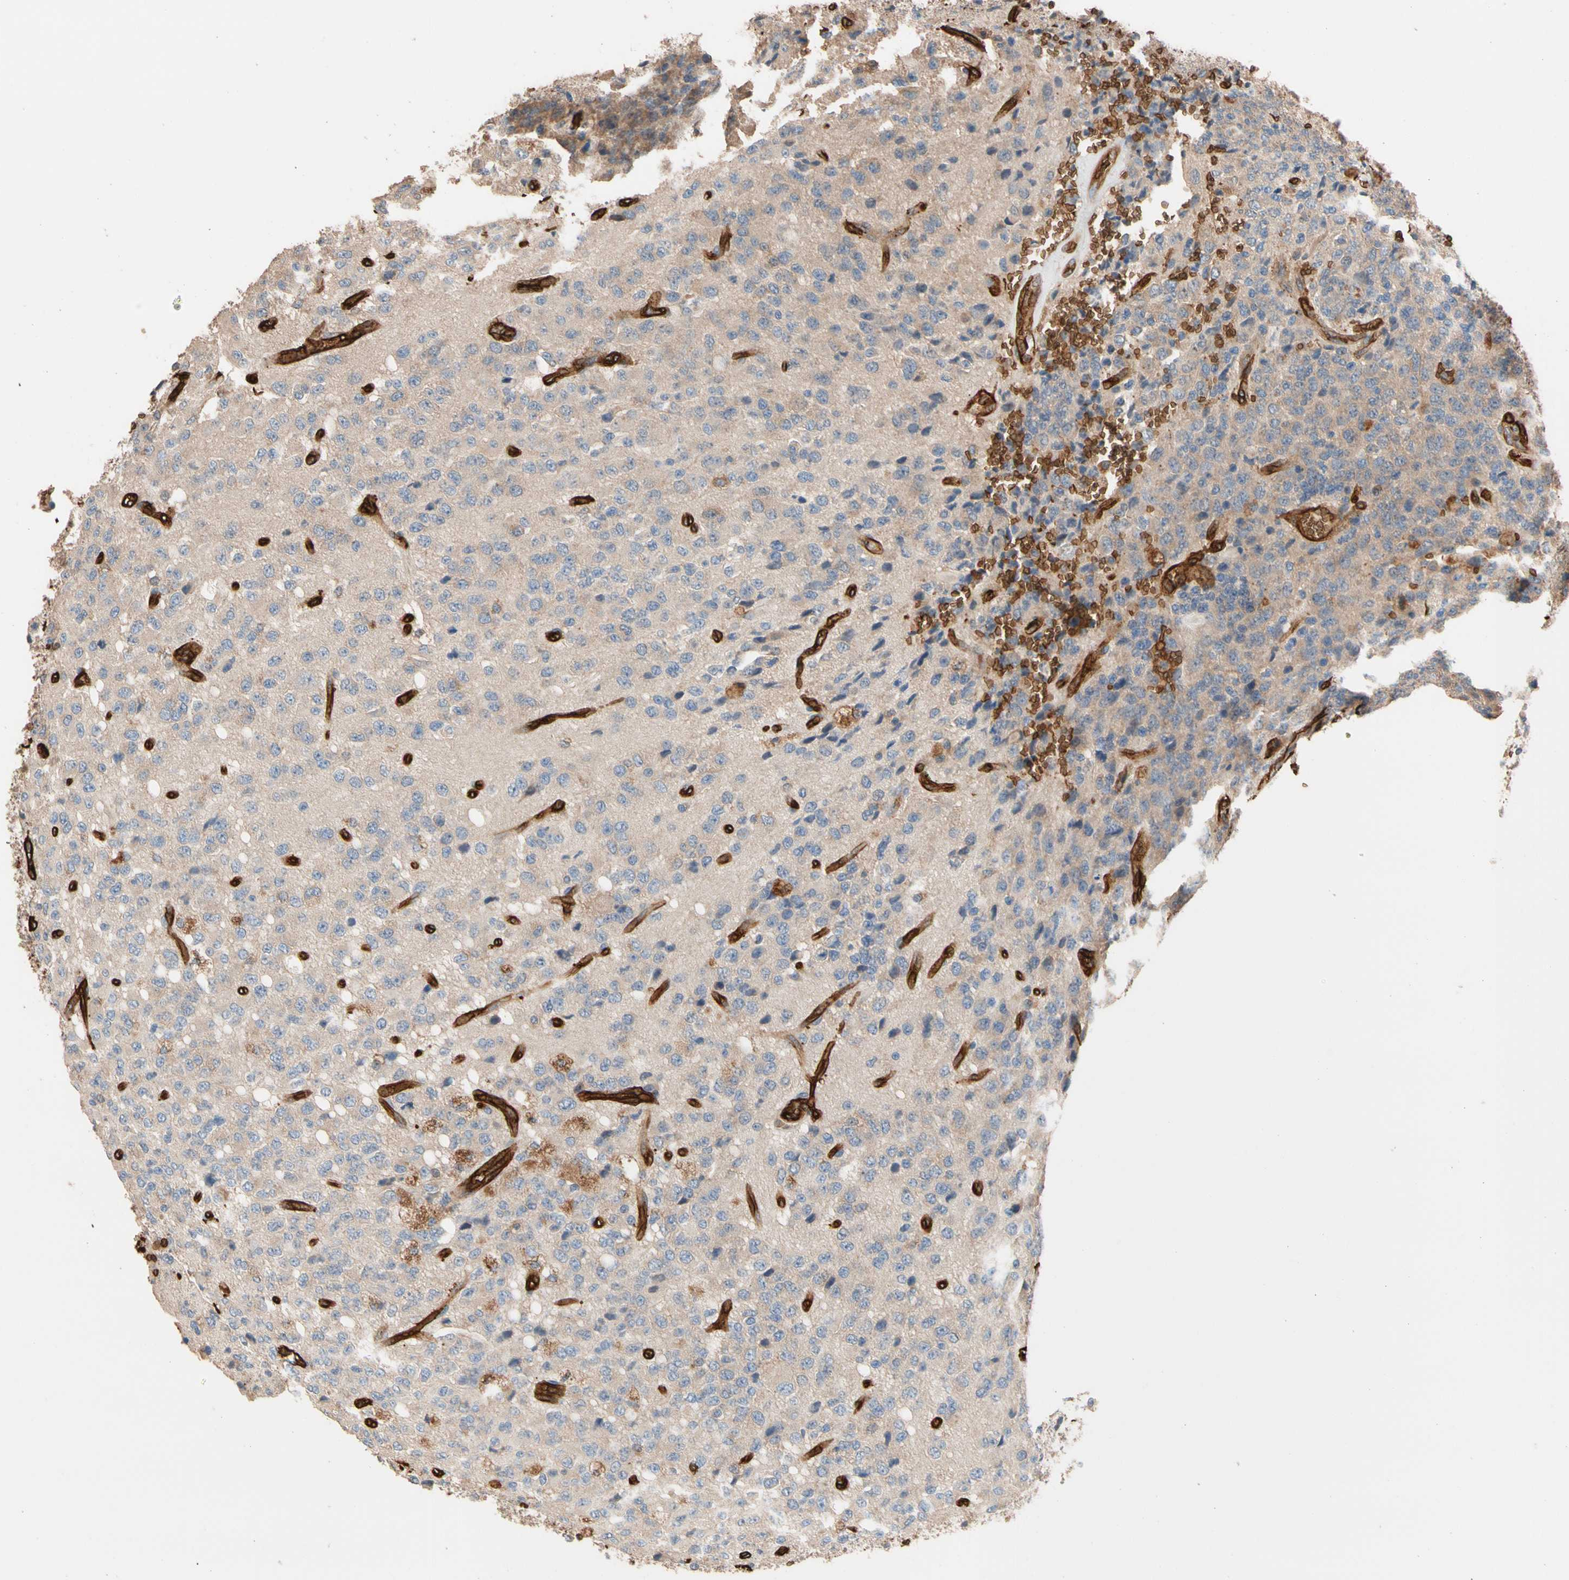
{"staining": {"intensity": "negative", "quantity": "none", "location": "none"}, "tissue": "glioma", "cell_type": "Tumor cells", "image_type": "cancer", "snomed": [{"axis": "morphology", "description": "Glioma, malignant, High grade"}, {"axis": "topography", "description": "pancreas cauda"}], "caption": "Immunohistochemistry histopathology image of malignant glioma (high-grade) stained for a protein (brown), which shows no staining in tumor cells.", "gene": "RIOK2", "patient": {"sex": "male", "age": 60}}